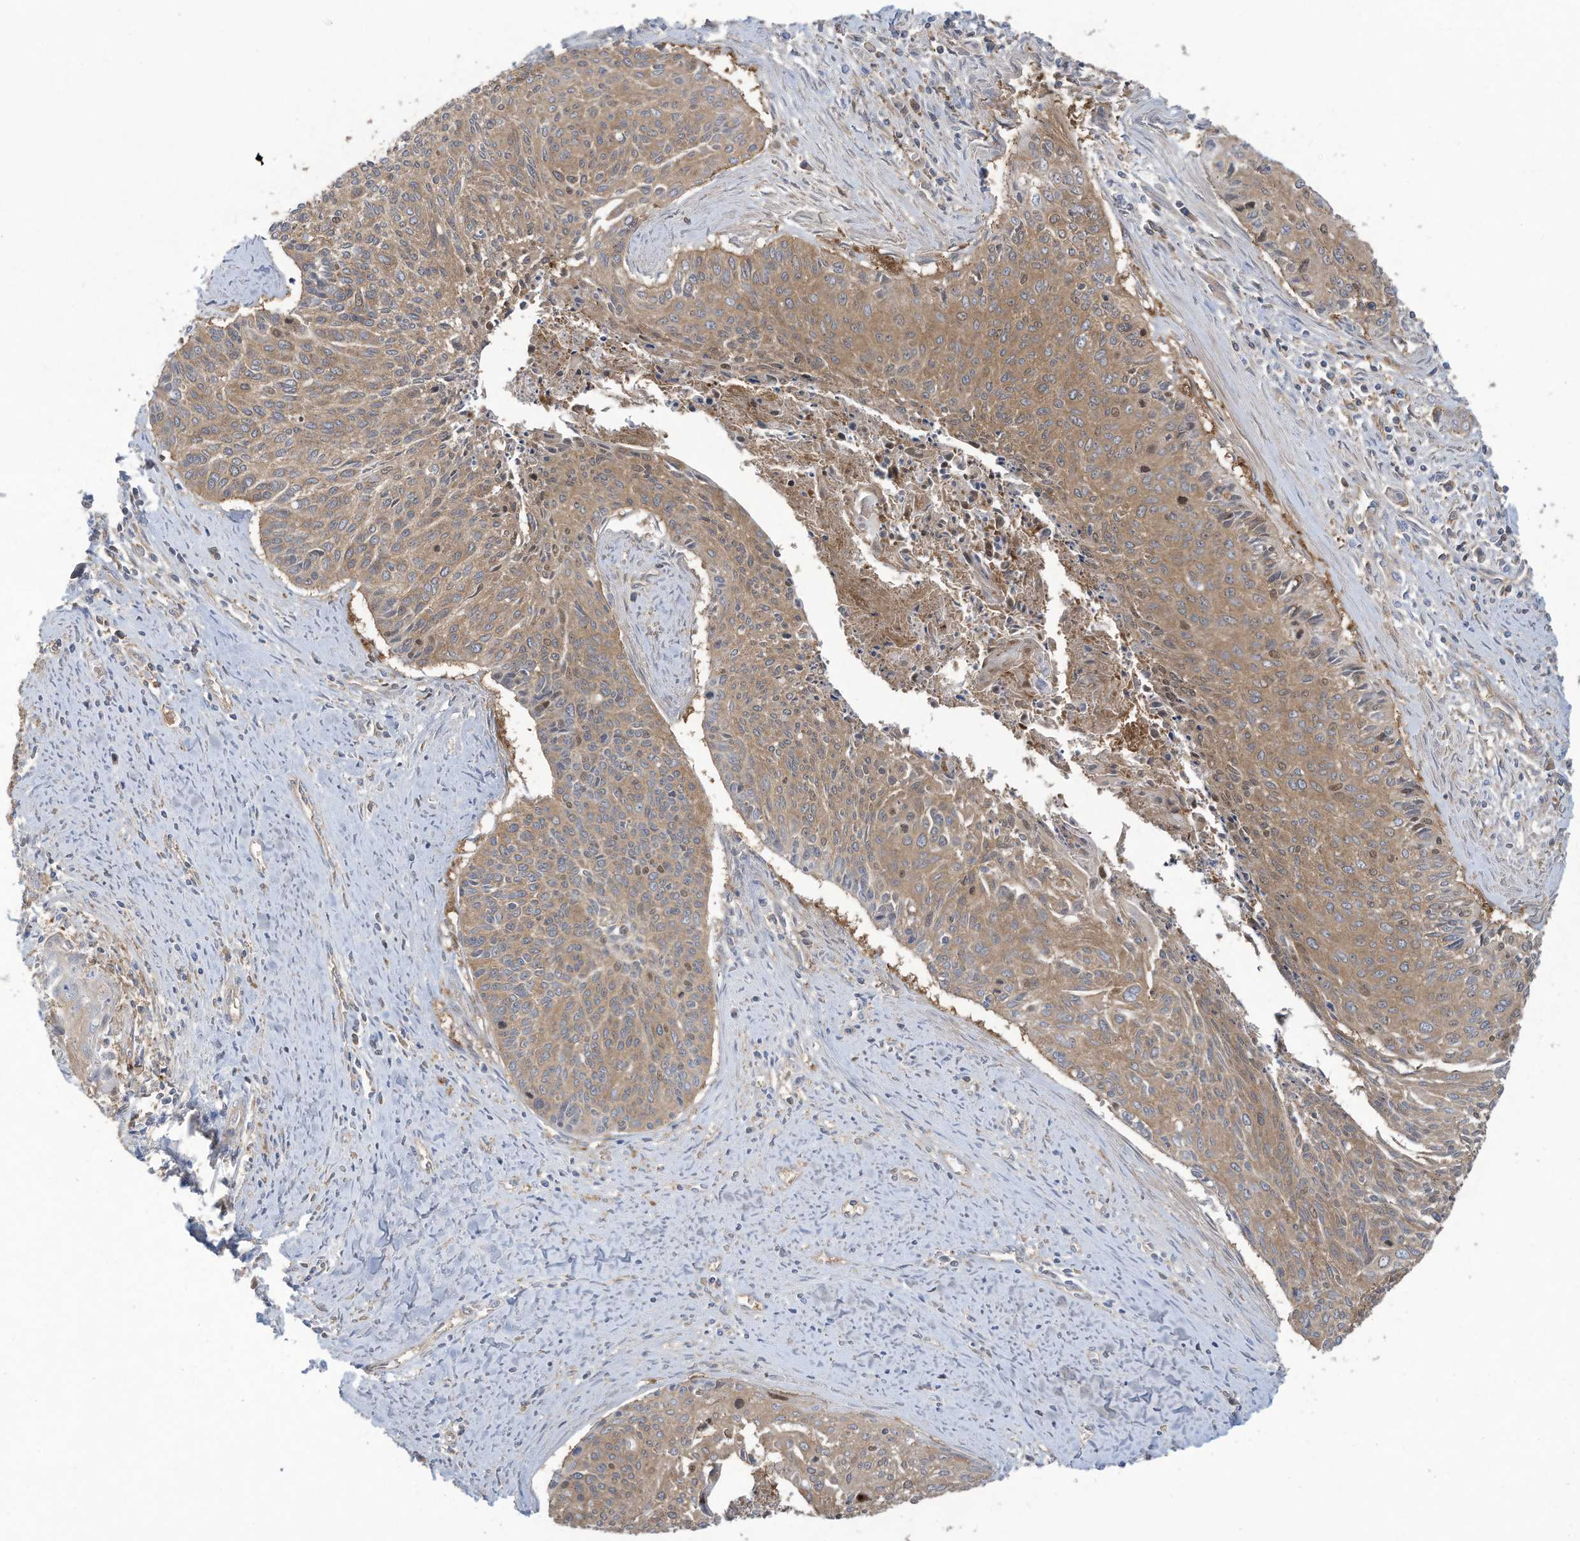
{"staining": {"intensity": "moderate", "quantity": ">75%", "location": "cytoplasmic/membranous"}, "tissue": "cervical cancer", "cell_type": "Tumor cells", "image_type": "cancer", "snomed": [{"axis": "morphology", "description": "Squamous cell carcinoma, NOS"}, {"axis": "topography", "description": "Cervix"}], "caption": "IHC of human cervical cancer (squamous cell carcinoma) displays medium levels of moderate cytoplasmic/membranous staining in about >75% of tumor cells. Immunohistochemistry stains the protein in brown and the nuclei are stained blue.", "gene": "OLA1", "patient": {"sex": "female", "age": 55}}